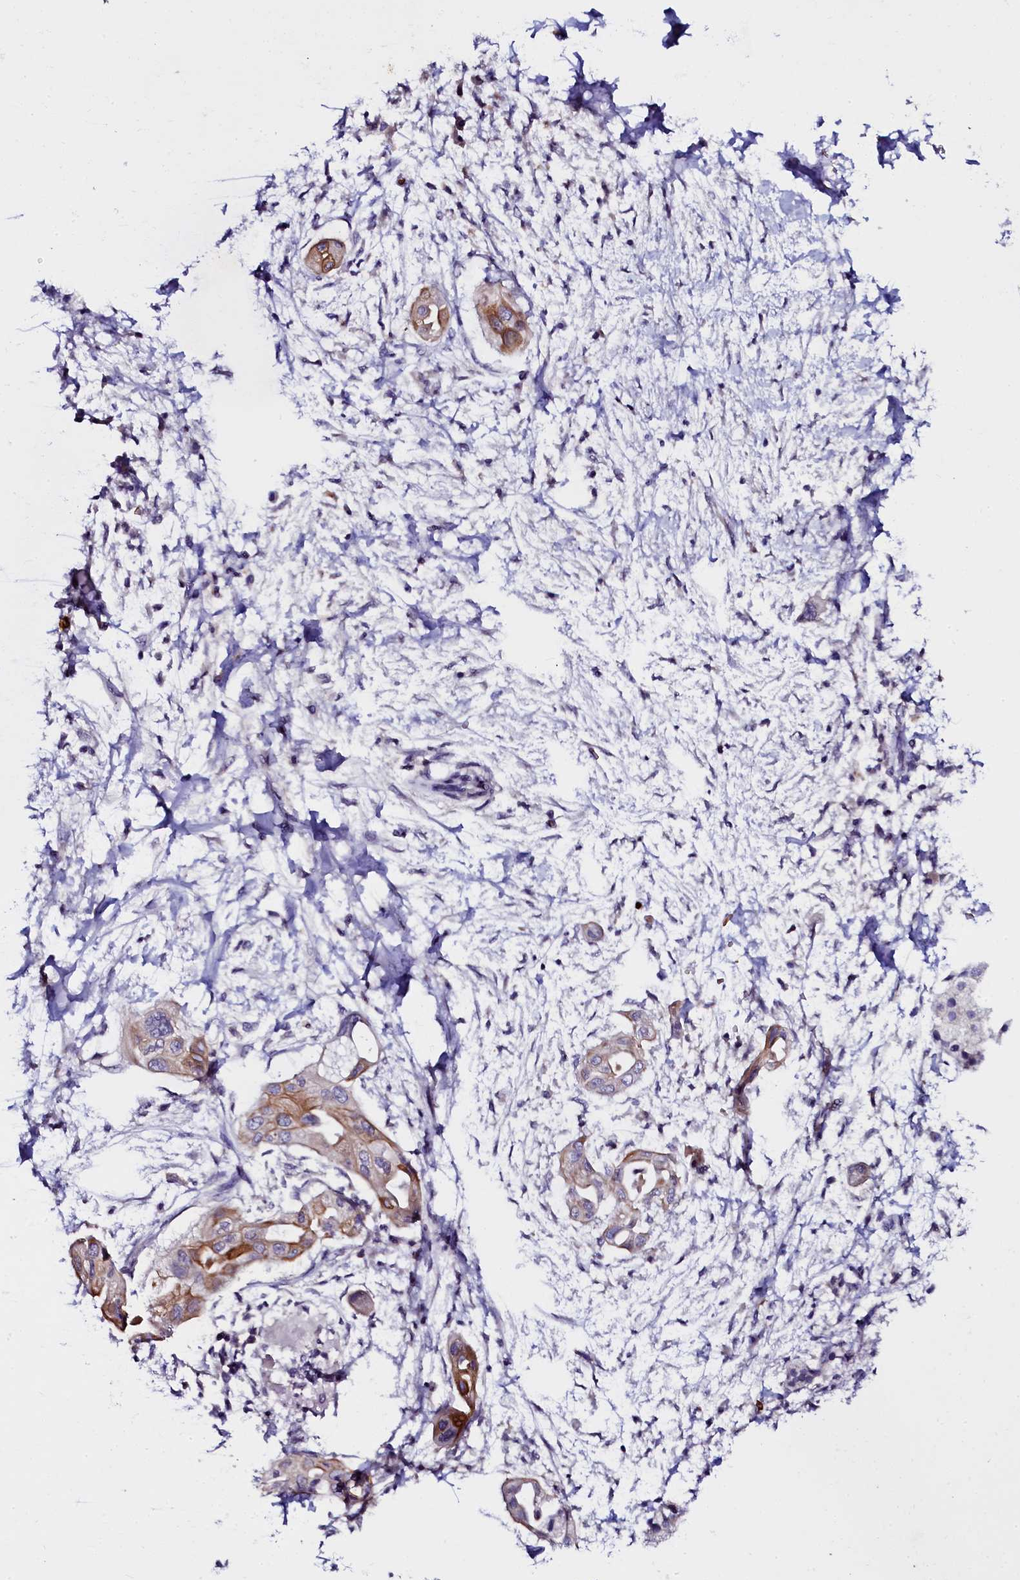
{"staining": {"intensity": "moderate", "quantity": "<25%", "location": "cytoplasmic/membranous"}, "tissue": "pancreatic cancer", "cell_type": "Tumor cells", "image_type": "cancer", "snomed": [{"axis": "morphology", "description": "Adenocarcinoma, NOS"}, {"axis": "topography", "description": "Pancreas"}], "caption": "Adenocarcinoma (pancreatic) tissue reveals moderate cytoplasmic/membranous staining in approximately <25% of tumor cells", "gene": "CTDSPL2", "patient": {"sex": "male", "age": 68}}